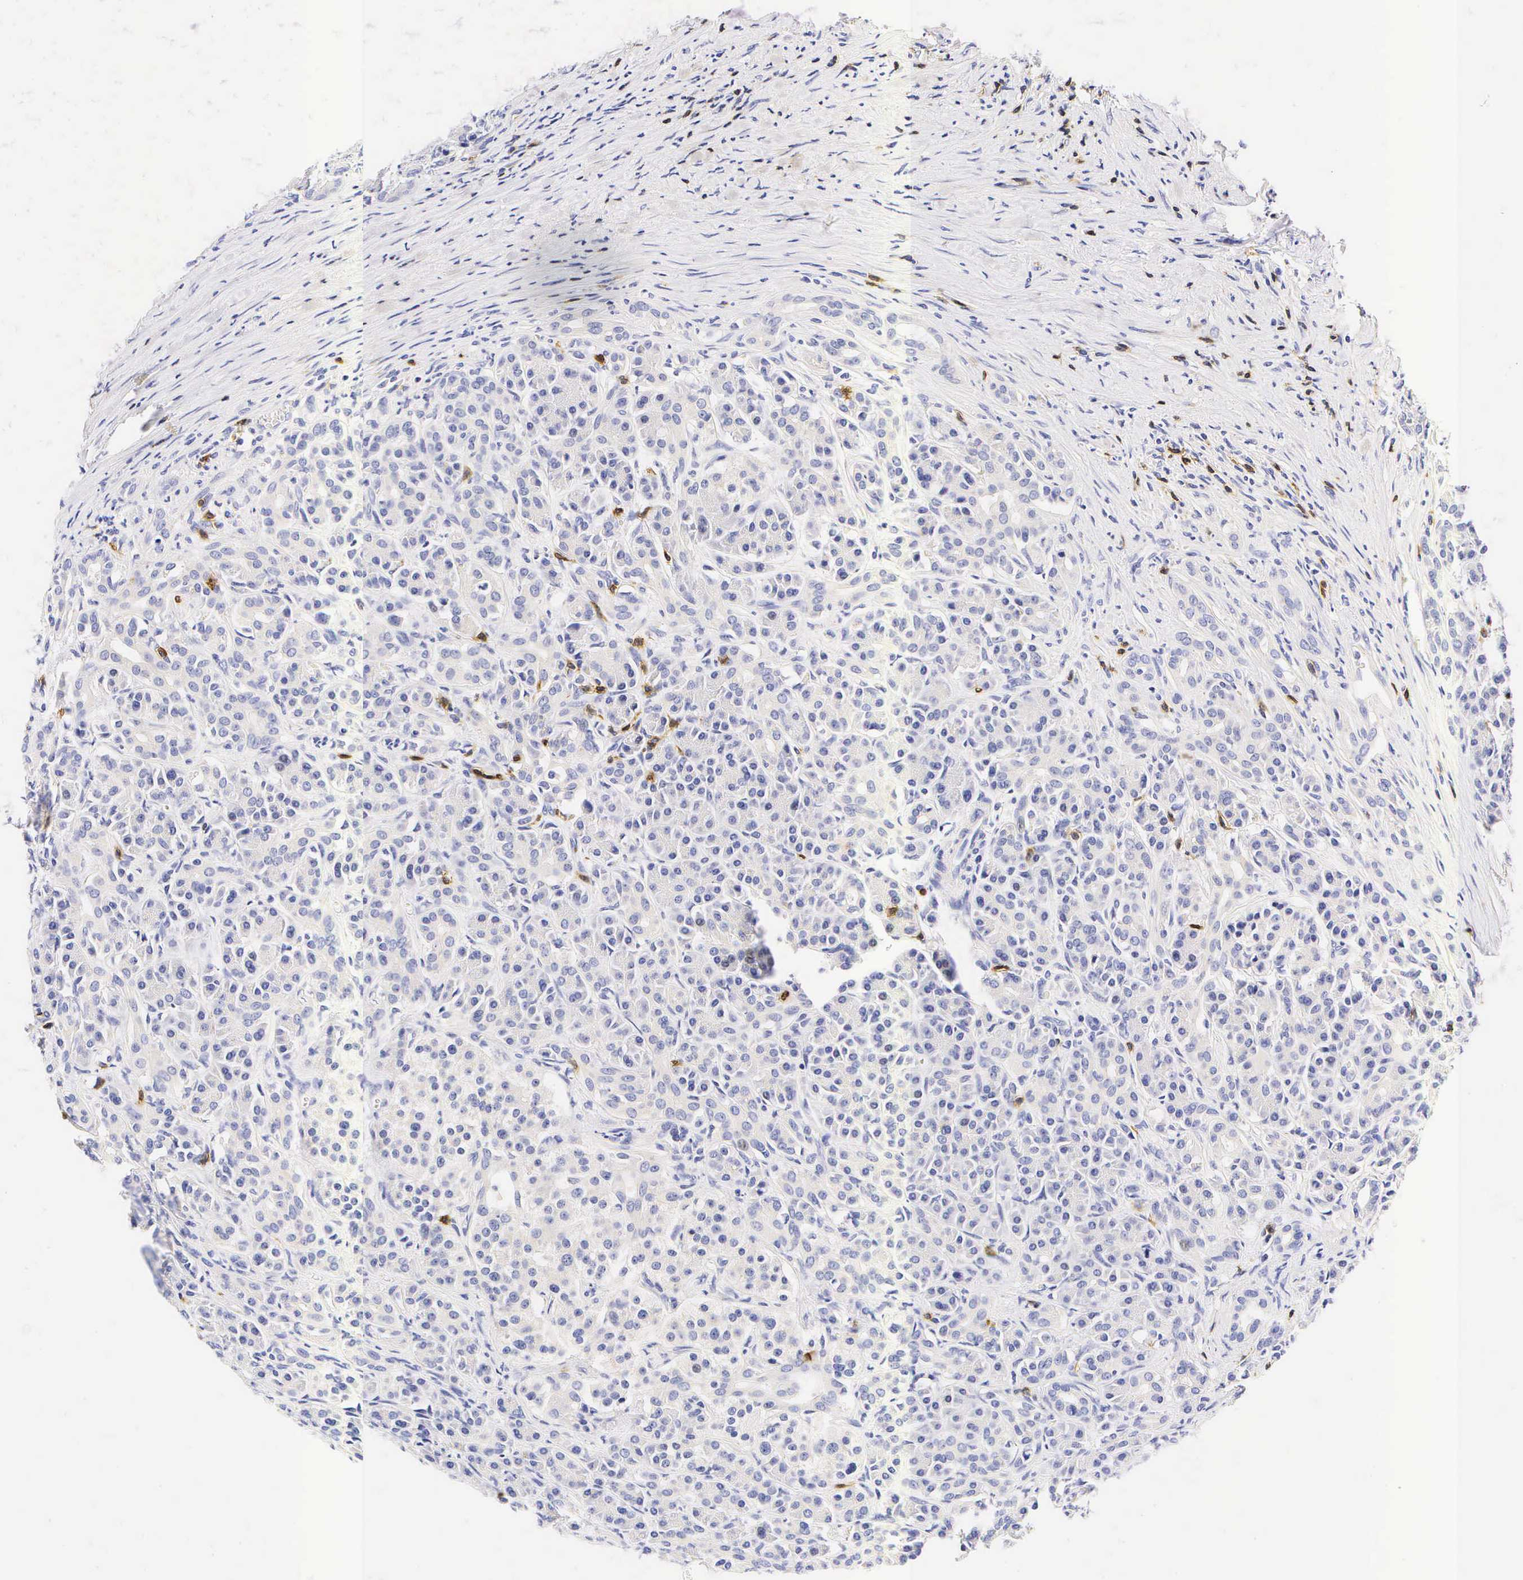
{"staining": {"intensity": "negative", "quantity": "none", "location": "none"}, "tissue": "pancreas", "cell_type": "Exocrine glandular cells", "image_type": "normal", "snomed": [{"axis": "morphology", "description": "Normal tissue, NOS"}, {"axis": "topography", "description": "Lymph node"}, {"axis": "topography", "description": "Pancreas"}], "caption": "The micrograph shows no staining of exocrine glandular cells in unremarkable pancreas.", "gene": "CD3E", "patient": {"sex": "male", "age": 59}}